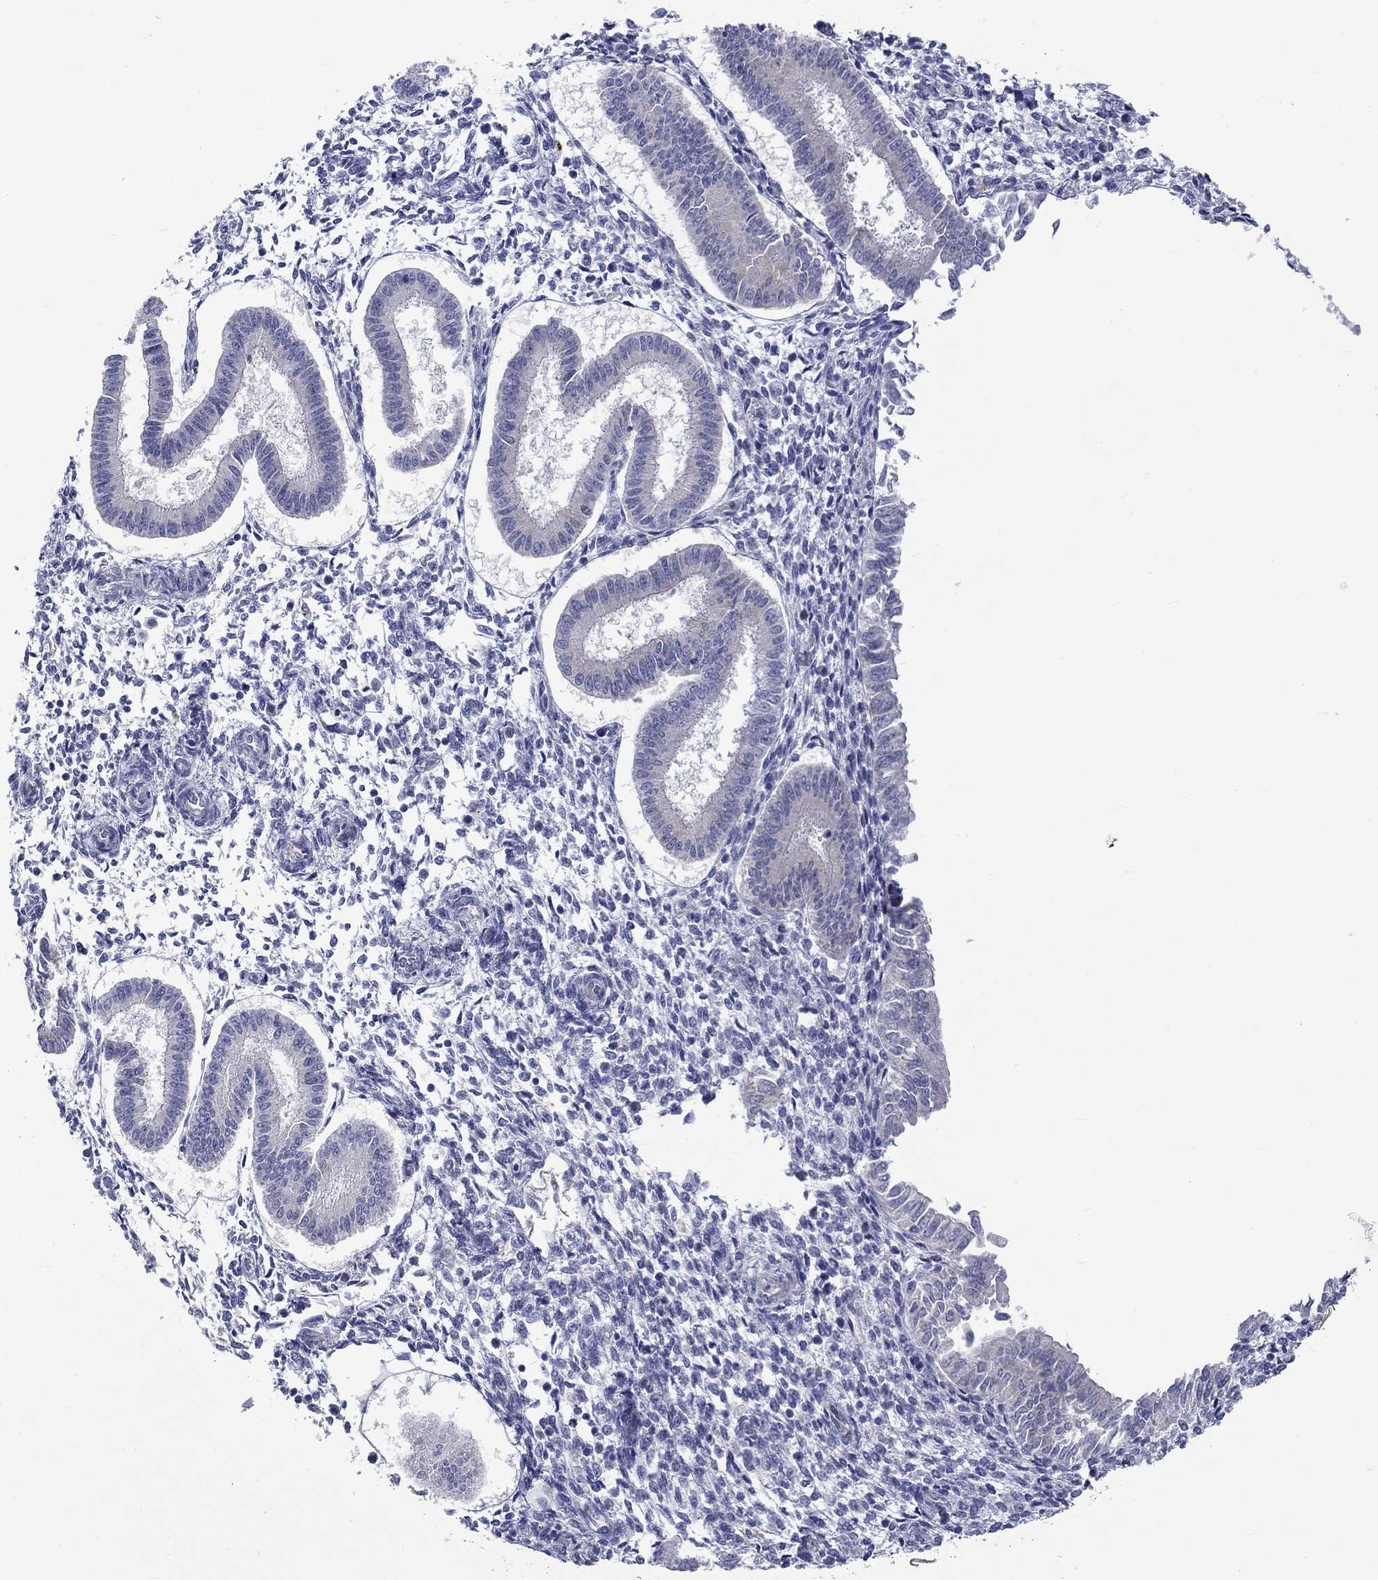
{"staining": {"intensity": "negative", "quantity": "none", "location": "none"}, "tissue": "endometrium", "cell_type": "Cells in endometrial stroma", "image_type": "normal", "snomed": [{"axis": "morphology", "description": "Normal tissue, NOS"}, {"axis": "topography", "description": "Endometrium"}], "caption": "IHC micrograph of normal endometrium: human endometrium stained with DAB (3,3'-diaminobenzidine) displays no significant protein staining in cells in endometrial stroma. Nuclei are stained in blue.", "gene": "CERS1", "patient": {"sex": "female", "age": 43}}